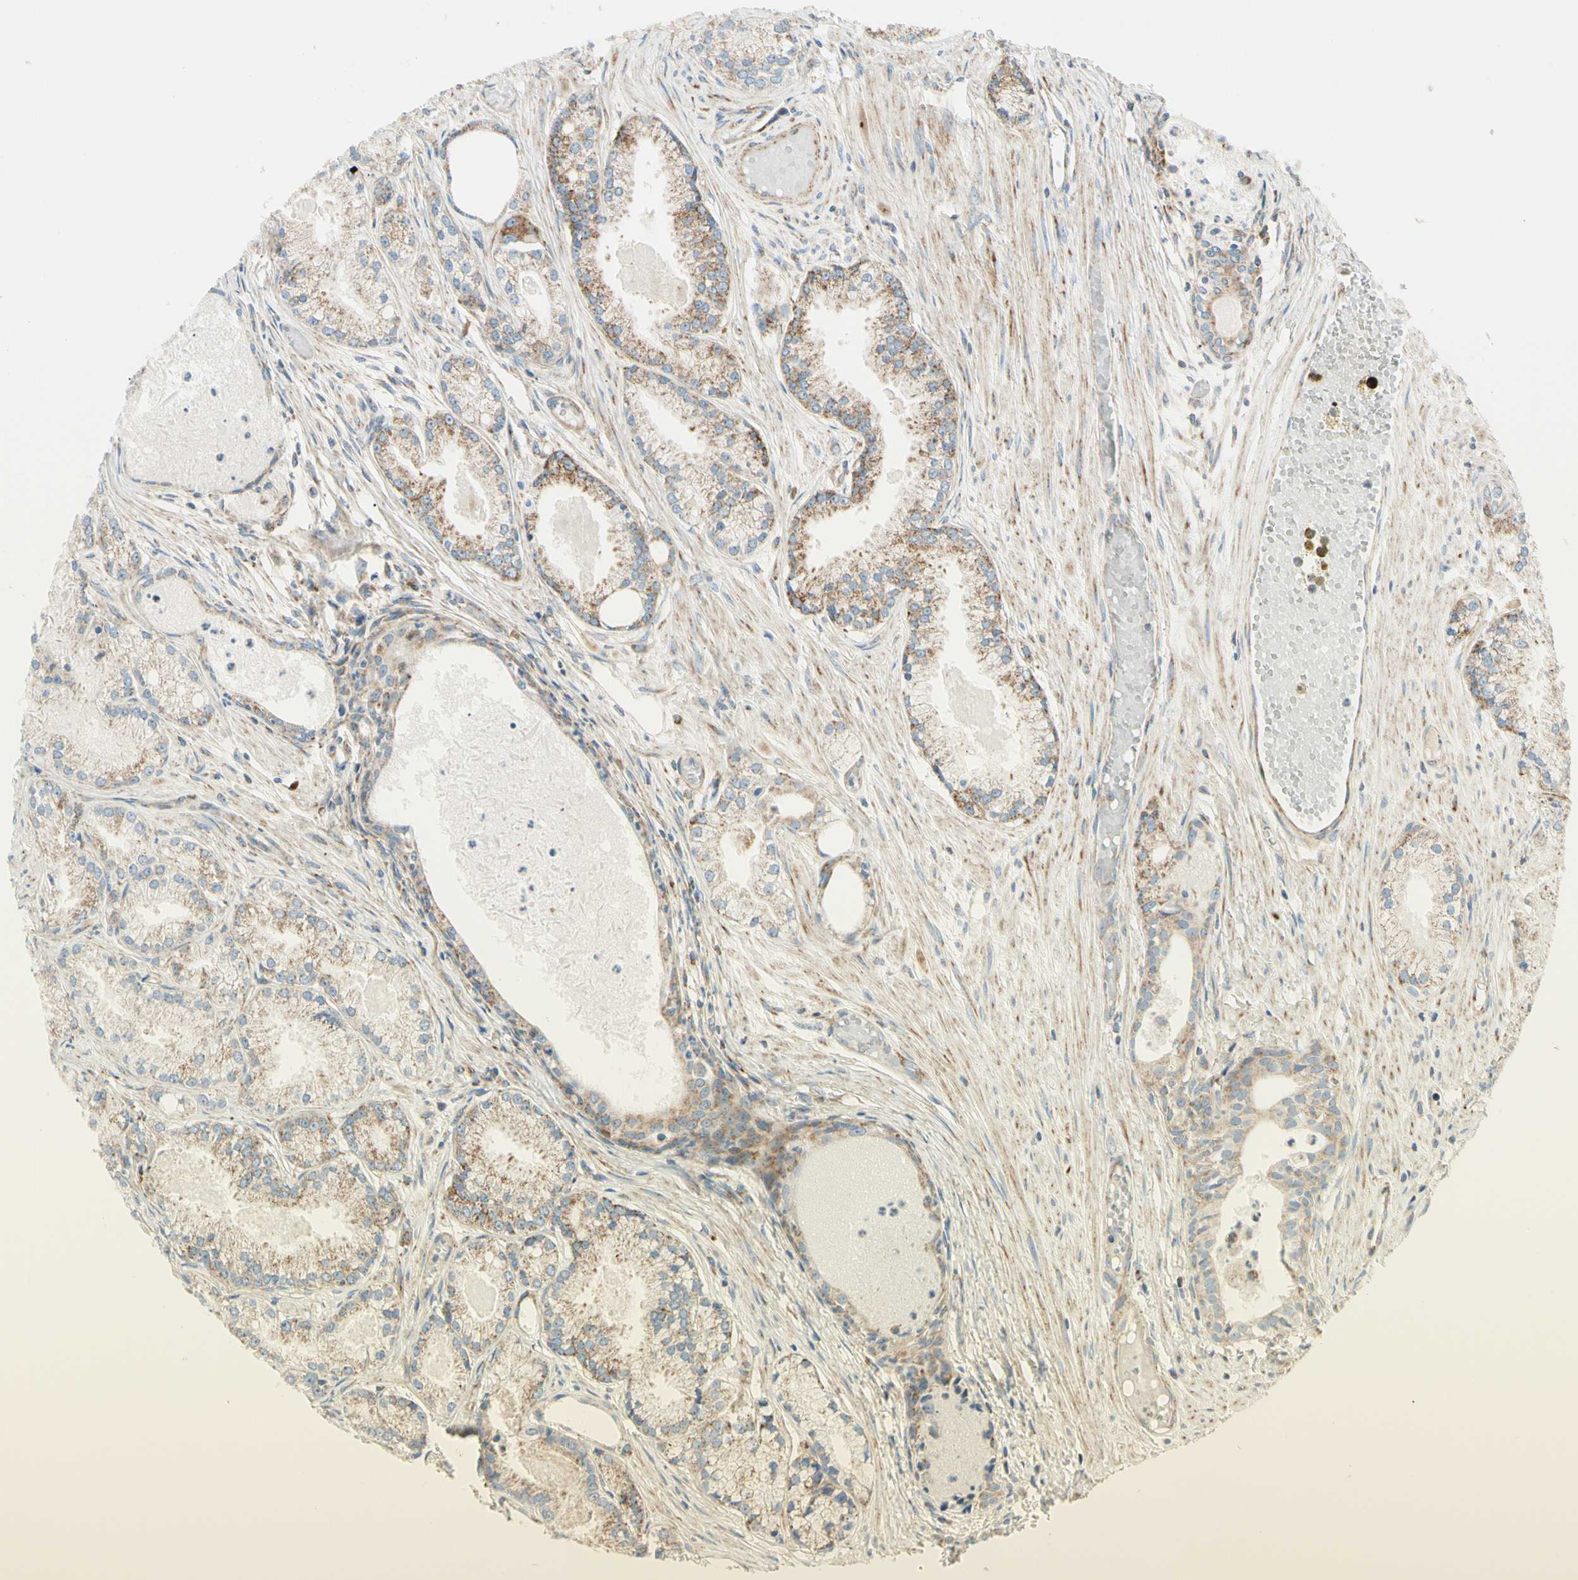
{"staining": {"intensity": "weak", "quantity": ">75%", "location": "cytoplasmic/membranous"}, "tissue": "prostate cancer", "cell_type": "Tumor cells", "image_type": "cancer", "snomed": [{"axis": "morphology", "description": "Adenocarcinoma, Low grade"}, {"axis": "topography", "description": "Prostate"}], "caption": "Immunohistochemistry (IHC) of human adenocarcinoma (low-grade) (prostate) shows low levels of weak cytoplasmic/membranous staining in about >75% of tumor cells.", "gene": "TBC1D10A", "patient": {"sex": "male", "age": 72}}